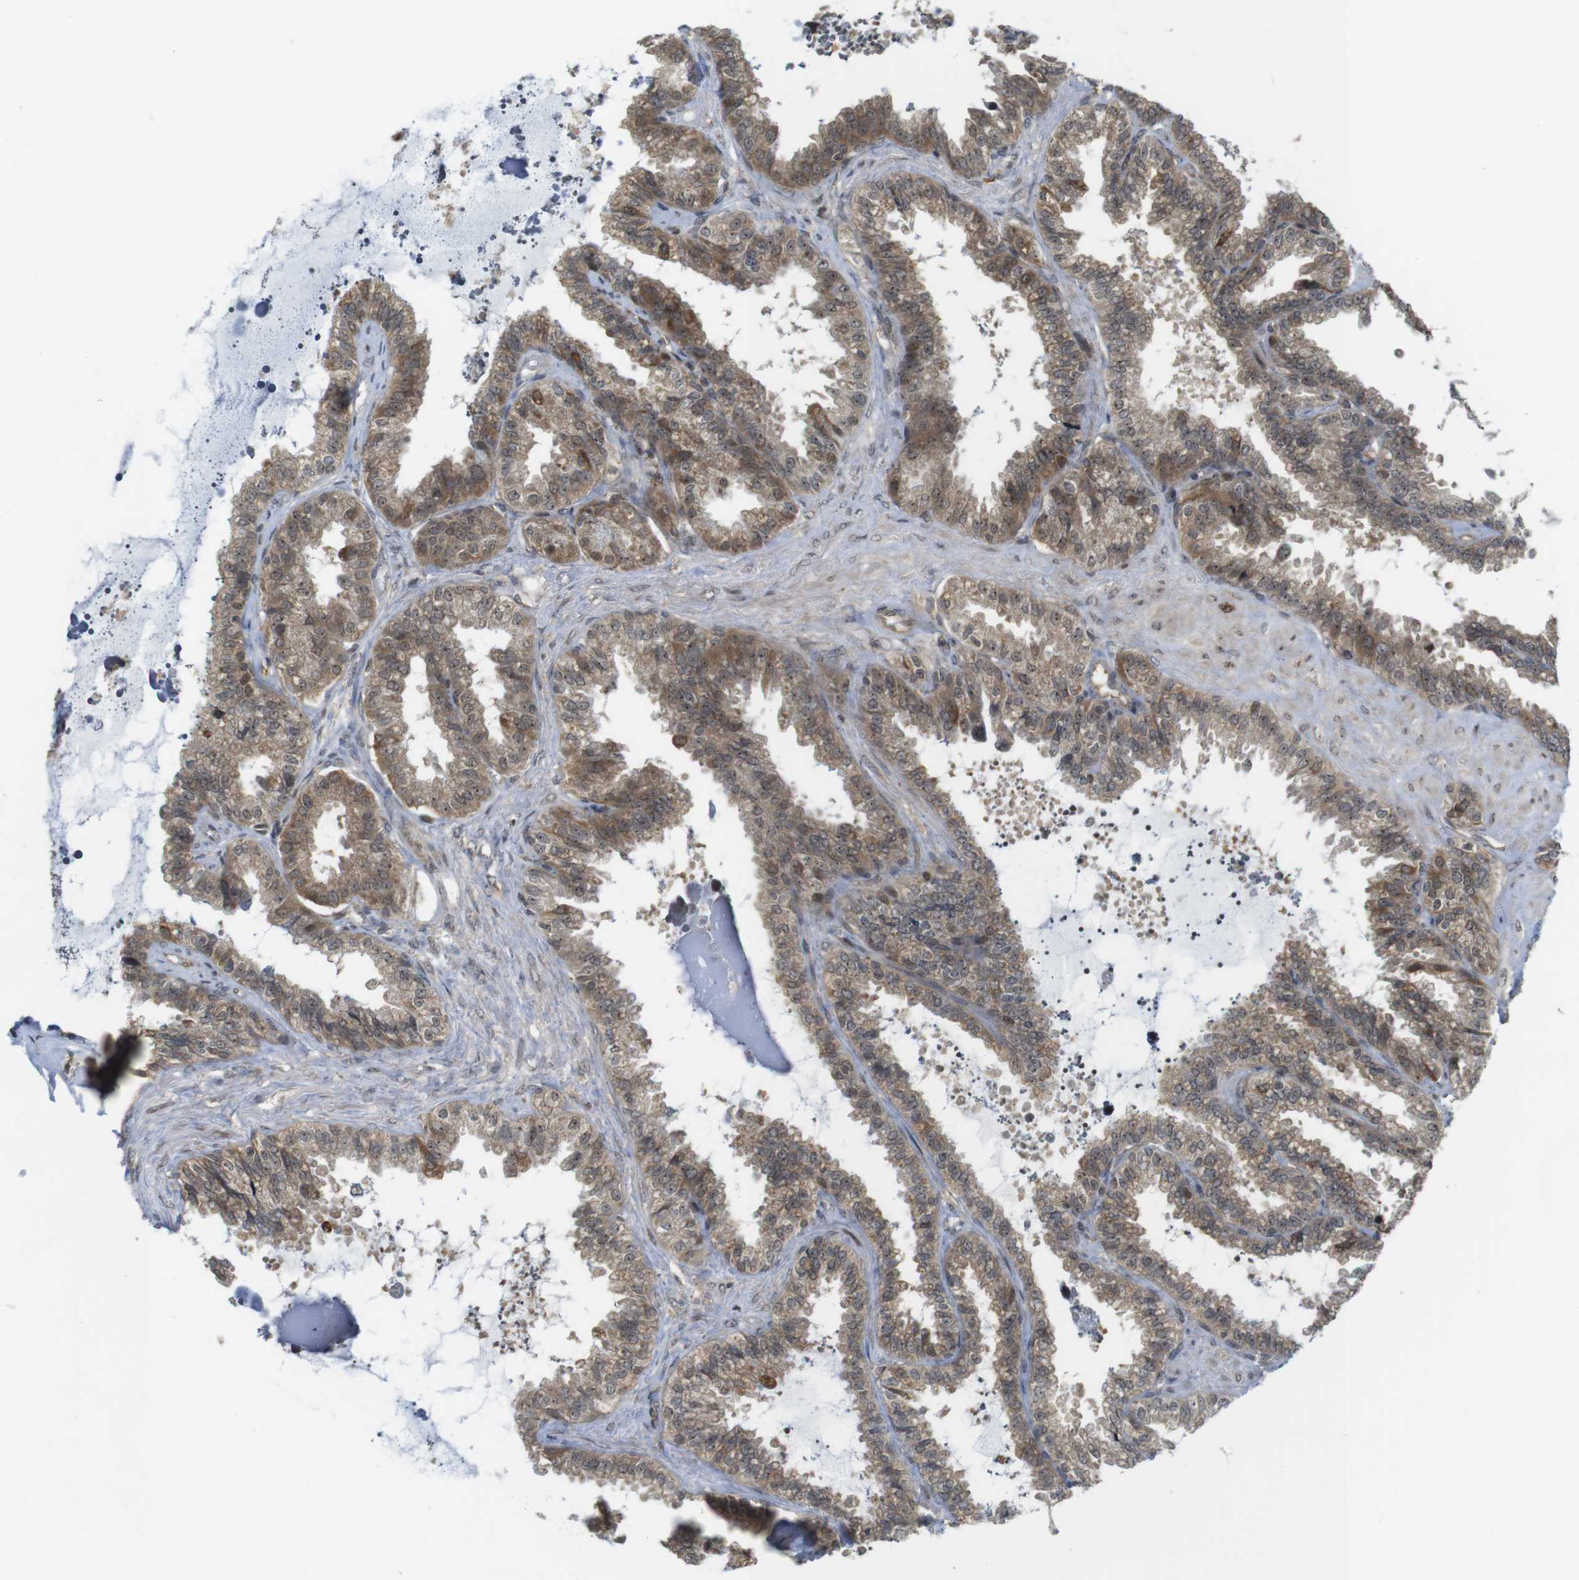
{"staining": {"intensity": "moderate", "quantity": ">75%", "location": "cytoplasmic/membranous"}, "tissue": "seminal vesicle", "cell_type": "Glandular cells", "image_type": "normal", "snomed": [{"axis": "morphology", "description": "Normal tissue, NOS"}, {"axis": "topography", "description": "Seminal veicle"}], "caption": "IHC image of unremarkable seminal vesicle: human seminal vesicle stained using immunohistochemistry (IHC) exhibits medium levels of moderate protein expression localized specifically in the cytoplasmic/membranous of glandular cells, appearing as a cytoplasmic/membranous brown color.", "gene": "CC2D1A", "patient": {"sex": "male", "age": 46}}